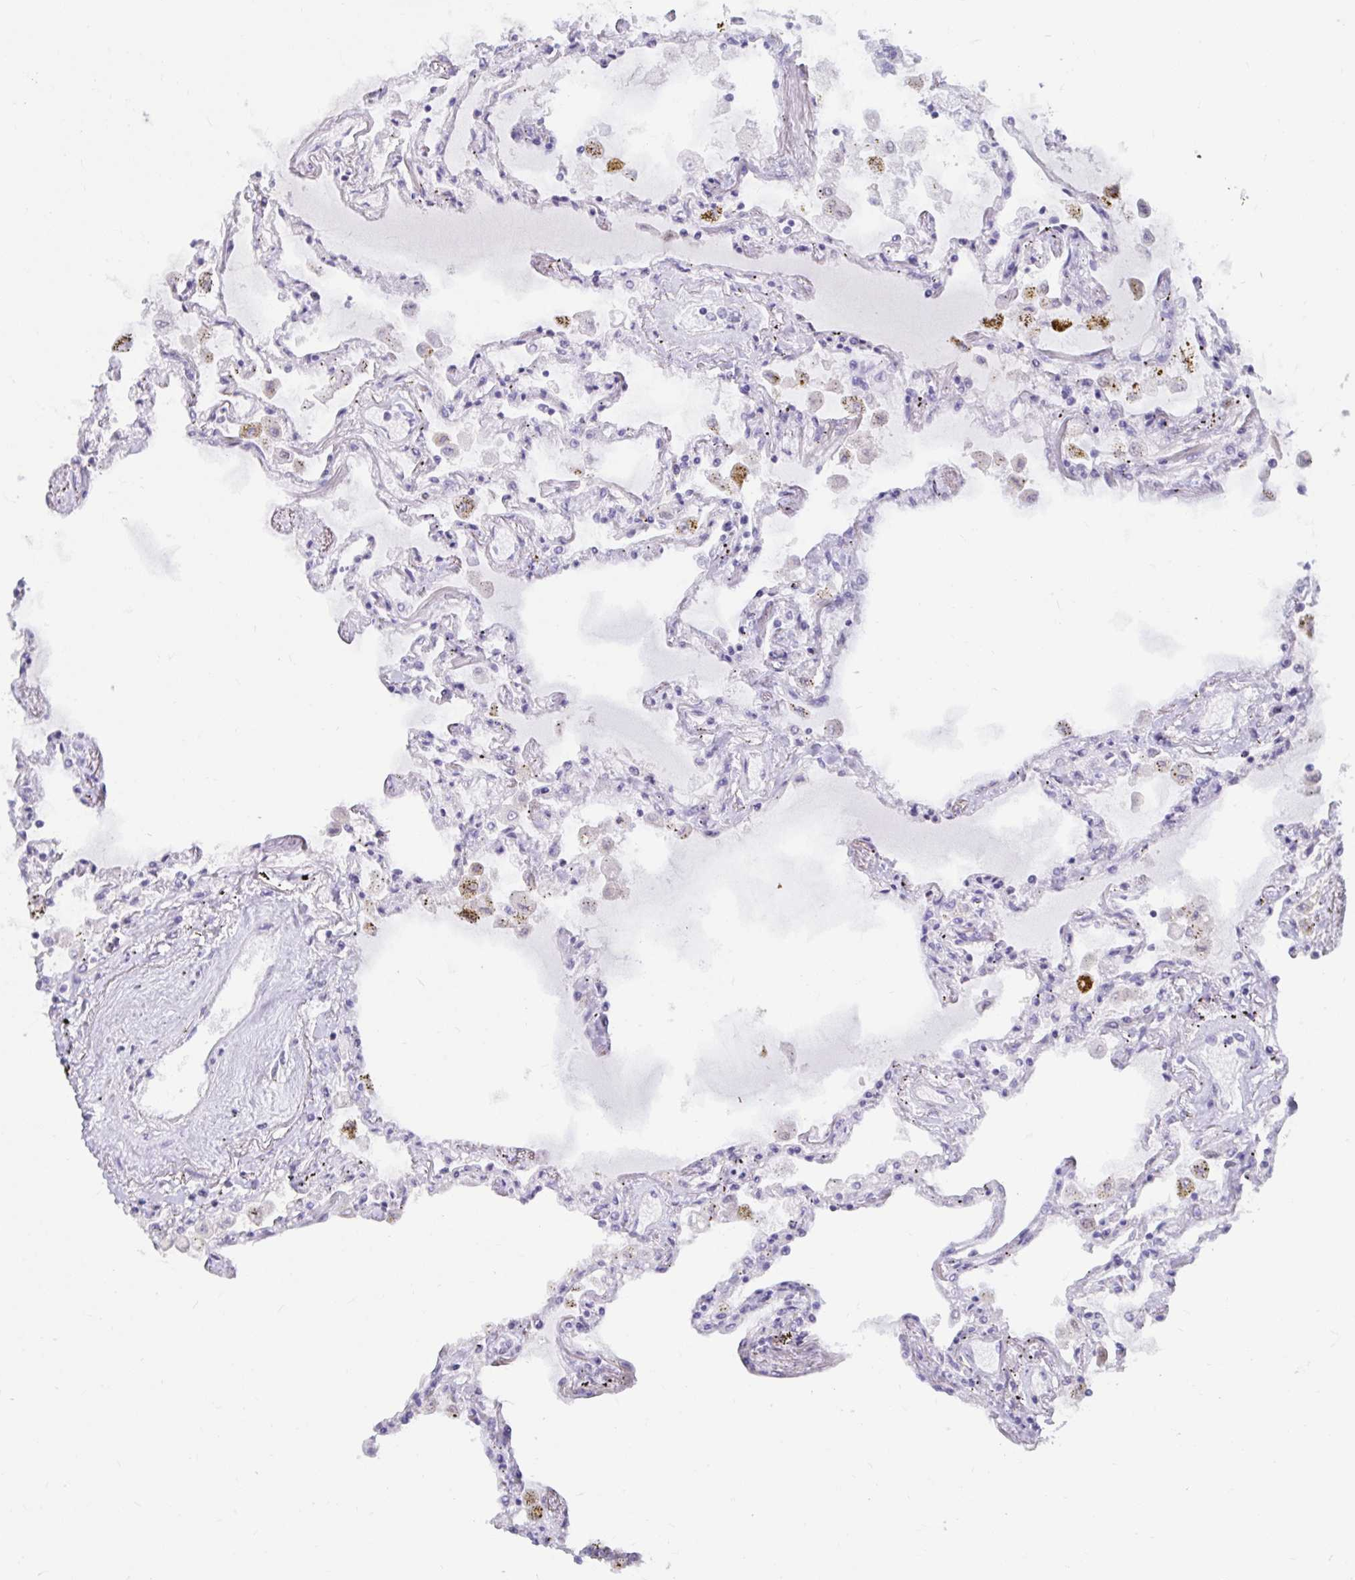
{"staining": {"intensity": "negative", "quantity": "none", "location": "none"}, "tissue": "lung", "cell_type": "Alveolar cells", "image_type": "normal", "snomed": [{"axis": "morphology", "description": "Normal tissue, NOS"}, {"axis": "morphology", "description": "Adenocarcinoma, NOS"}, {"axis": "topography", "description": "Cartilage tissue"}, {"axis": "topography", "description": "Lung"}], "caption": "The photomicrograph reveals no significant staining in alveolar cells of lung.", "gene": "ANLN", "patient": {"sex": "female", "age": 67}}